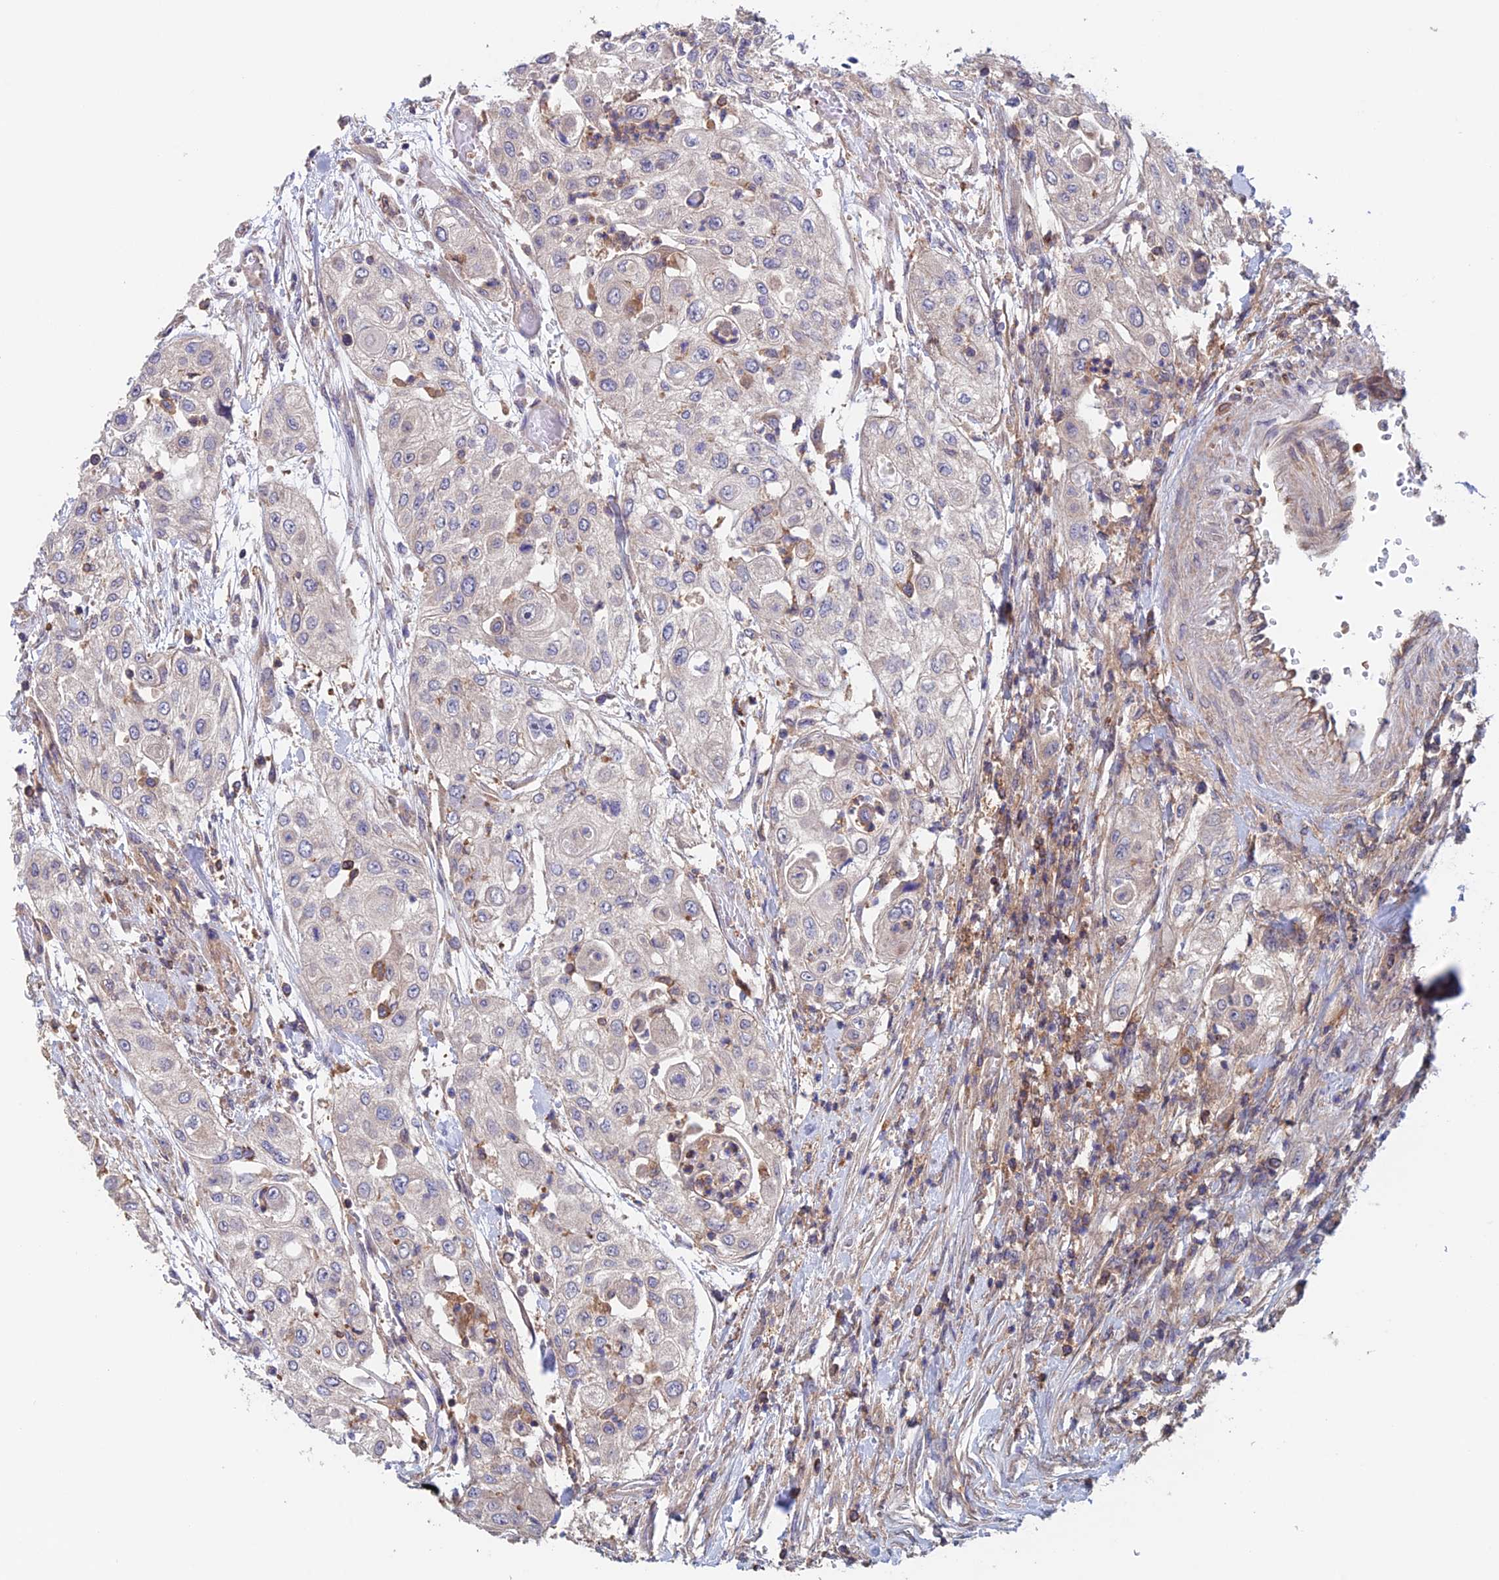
{"staining": {"intensity": "negative", "quantity": "none", "location": "none"}, "tissue": "urothelial cancer", "cell_type": "Tumor cells", "image_type": "cancer", "snomed": [{"axis": "morphology", "description": "Urothelial carcinoma, High grade"}, {"axis": "topography", "description": "Urinary bladder"}], "caption": "IHC image of neoplastic tissue: urothelial carcinoma (high-grade) stained with DAB (3,3'-diaminobenzidine) demonstrates no significant protein expression in tumor cells.", "gene": "NUDT16L1", "patient": {"sex": "female", "age": 79}}